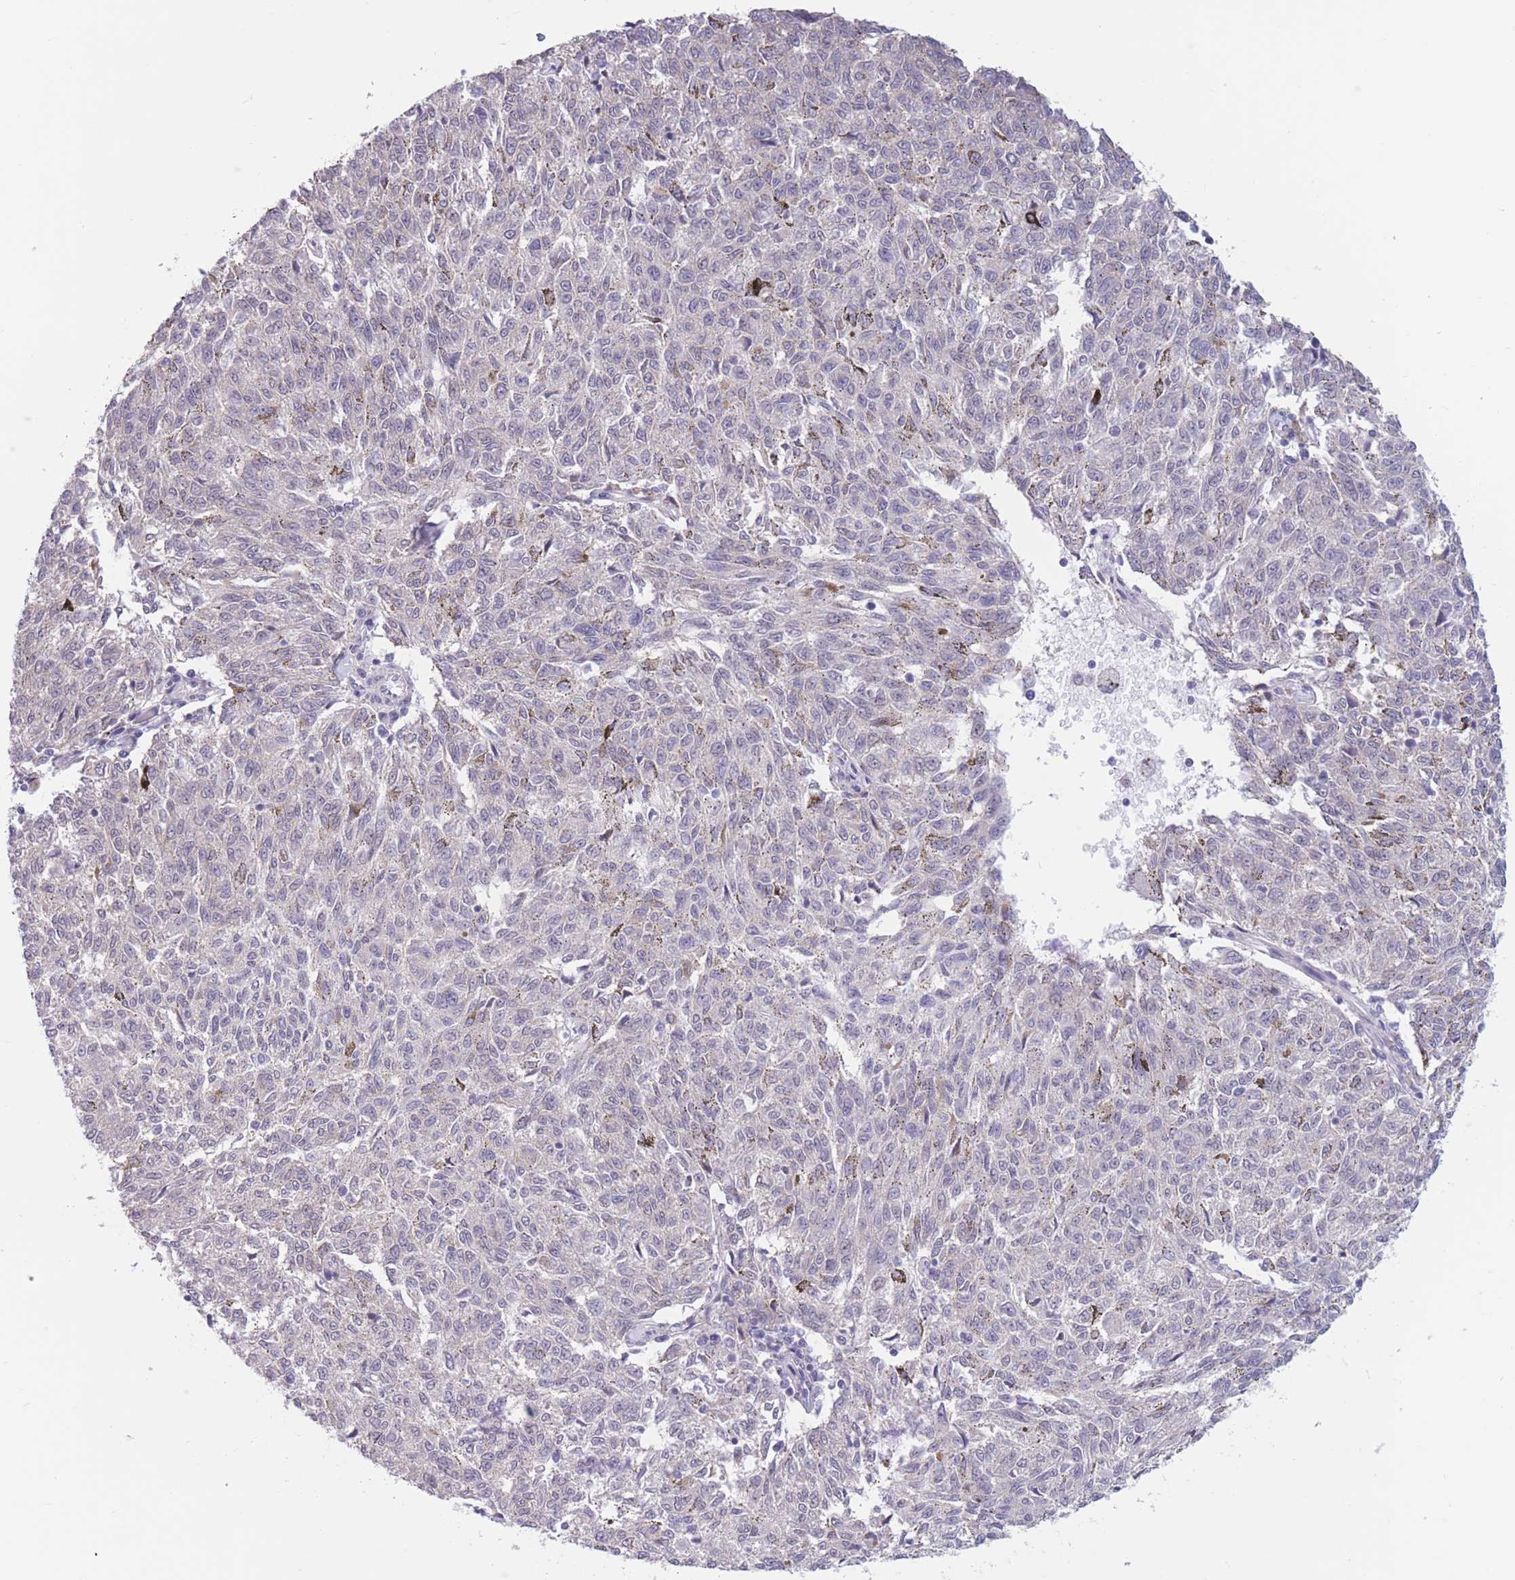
{"staining": {"intensity": "negative", "quantity": "none", "location": "none"}, "tissue": "melanoma", "cell_type": "Tumor cells", "image_type": "cancer", "snomed": [{"axis": "morphology", "description": "Malignant melanoma, NOS"}, {"axis": "topography", "description": "Skin"}], "caption": "Tumor cells are negative for brown protein staining in malignant melanoma.", "gene": "PODXL", "patient": {"sex": "female", "age": 72}}